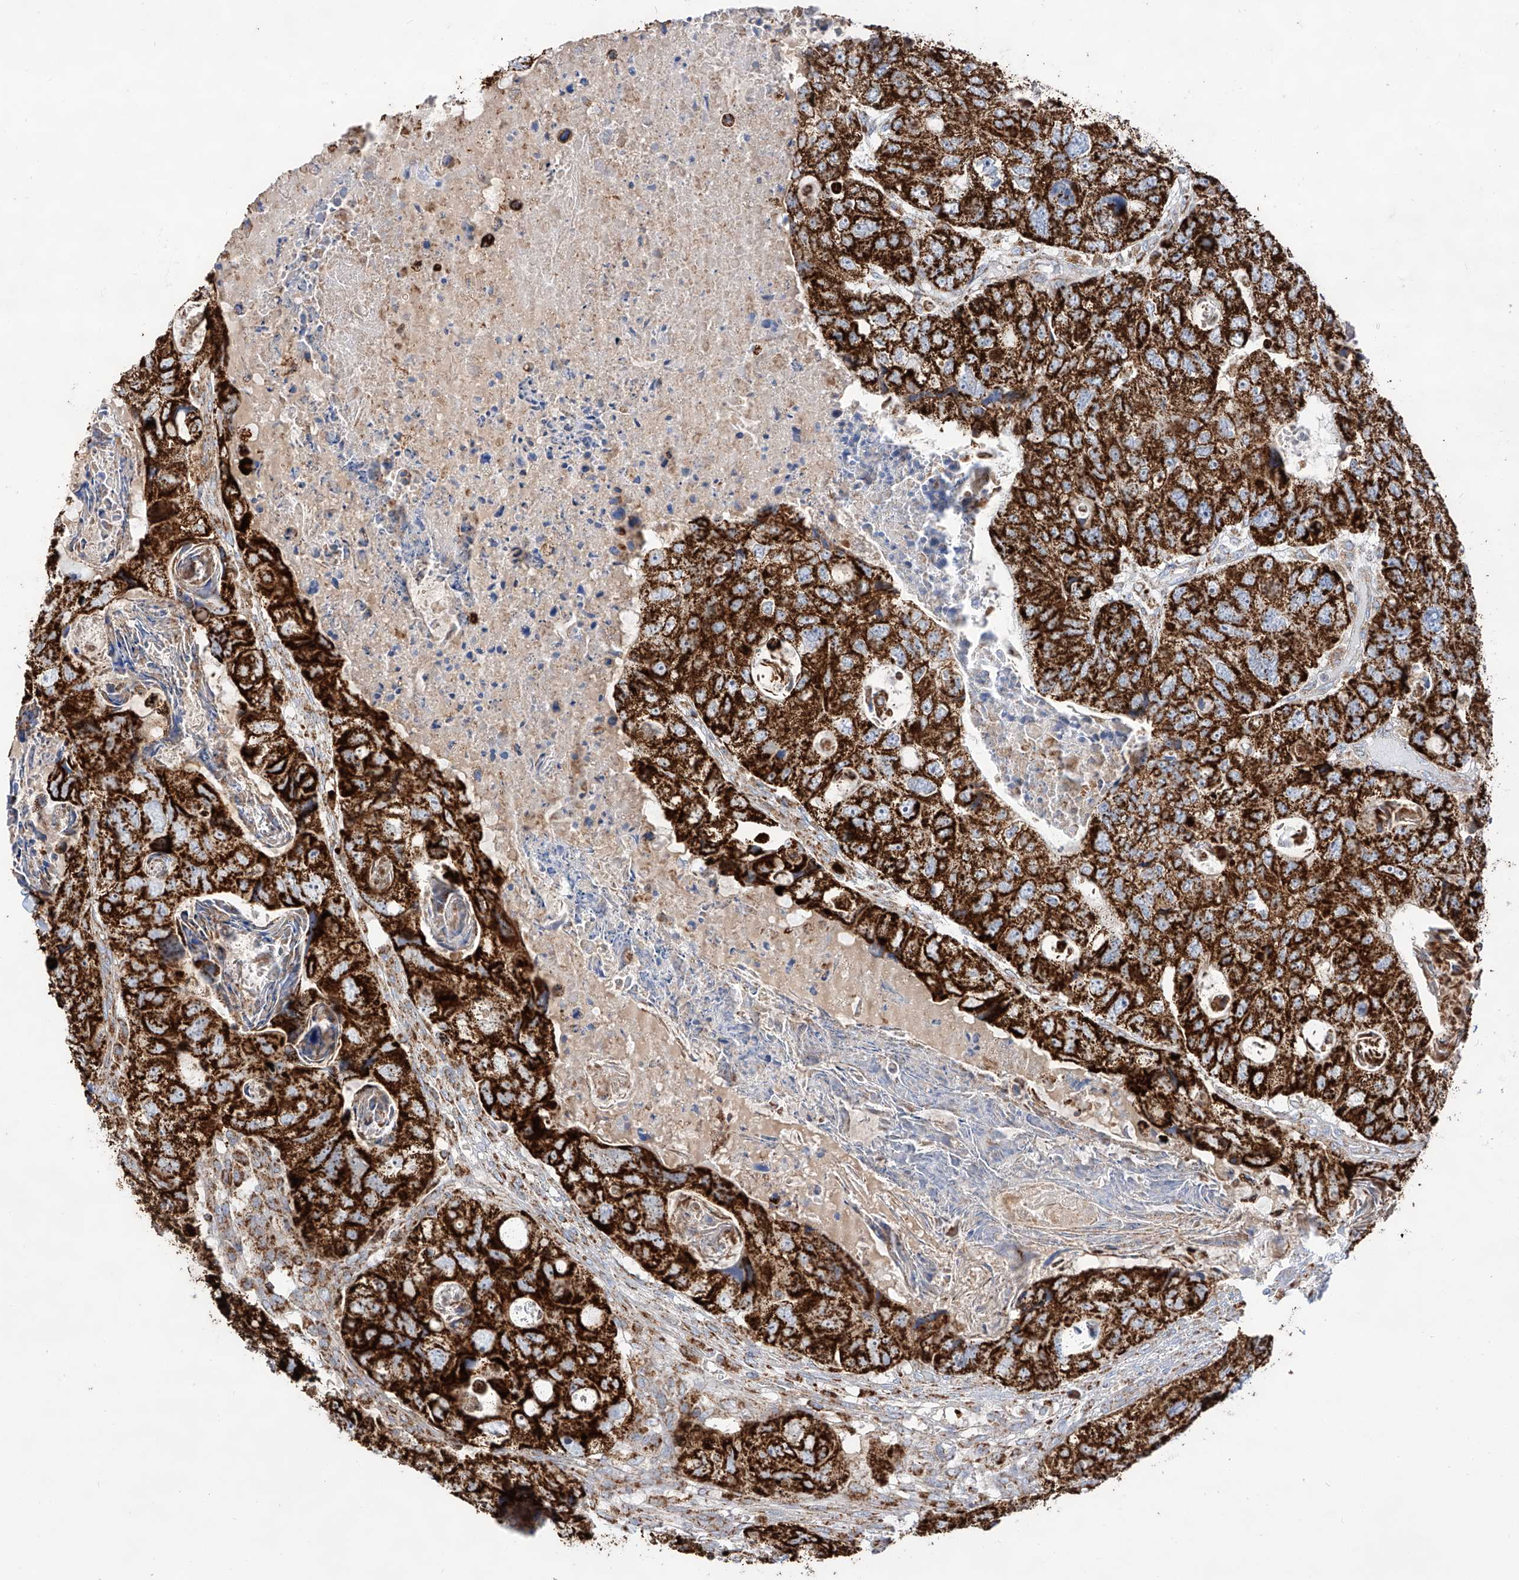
{"staining": {"intensity": "strong", "quantity": ">75%", "location": "cytoplasmic/membranous"}, "tissue": "colorectal cancer", "cell_type": "Tumor cells", "image_type": "cancer", "snomed": [{"axis": "morphology", "description": "Adenocarcinoma, NOS"}, {"axis": "topography", "description": "Rectum"}], "caption": "Immunohistochemistry (DAB (3,3'-diaminobenzidine)) staining of human colorectal adenocarcinoma exhibits strong cytoplasmic/membranous protein staining in about >75% of tumor cells.", "gene": "TTC27", "patient": {"sex": "male", "age": 59}}